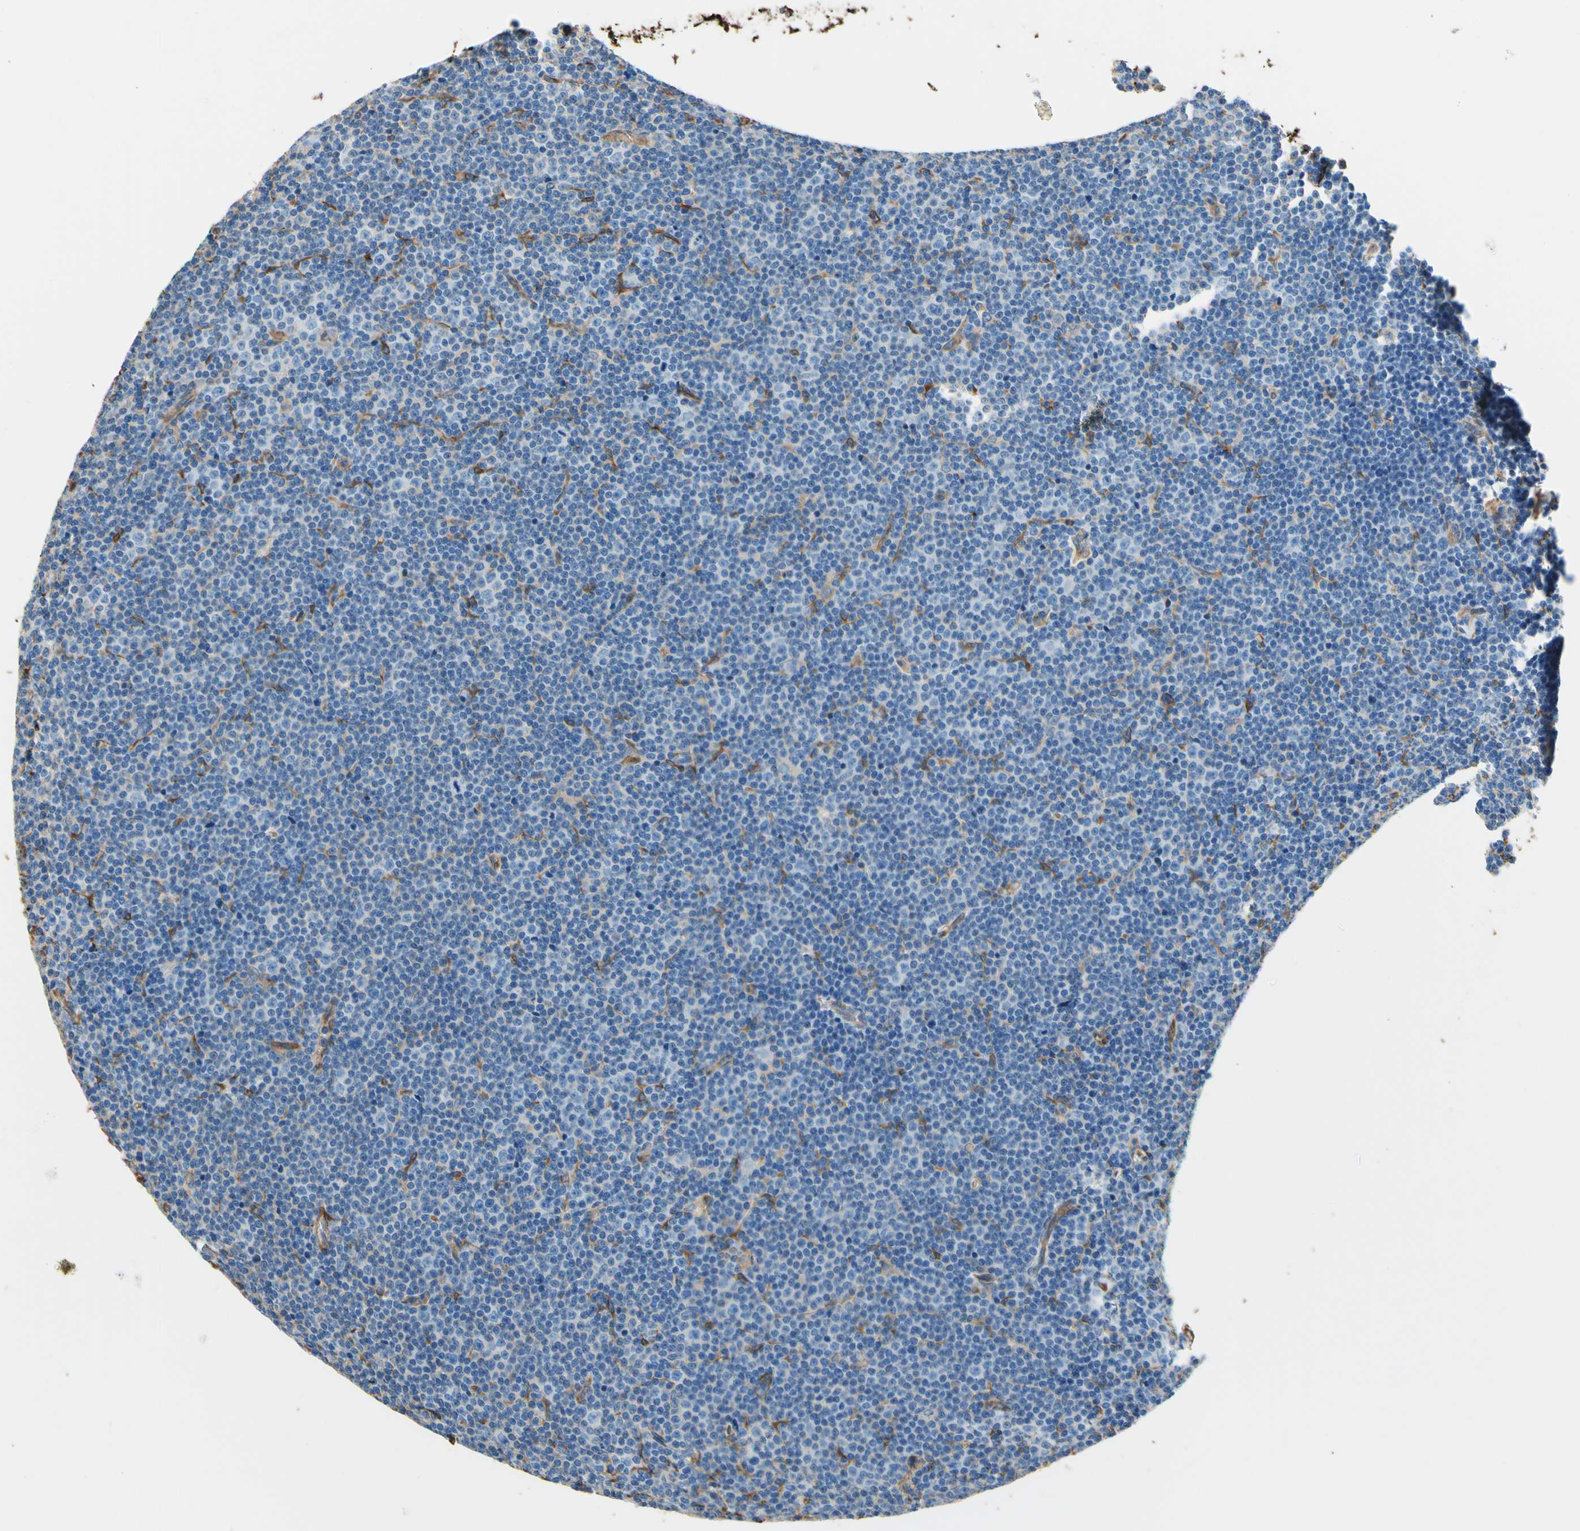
{"staining": {"intensity": "negative", "quantity": "none", "location": "none"}, "tissue": "lymphoma", "cell_type": "Tumor cells", "image_type": "cancer", "snomed": [{"axis": "morphology", "description": "Malignant lymphoma, non-Hodgkin's type, Low grade"}, {"axis": "topography", "description": "Lymph node"}], "caption": "Immunohistochemistry (IHC) image of neoplastic tissue: human lymphoma stained with DAB (3,3'-diaminobenzidine) exhibits no significant protein expression in tumor cells. (DAB (3,3'-diaminobenzidine) immunohistochemistry visualized using brightfield microscopy, high magnification).", "gene": "DPYSL3", "patient": {"sex": "female", "age": 67}}